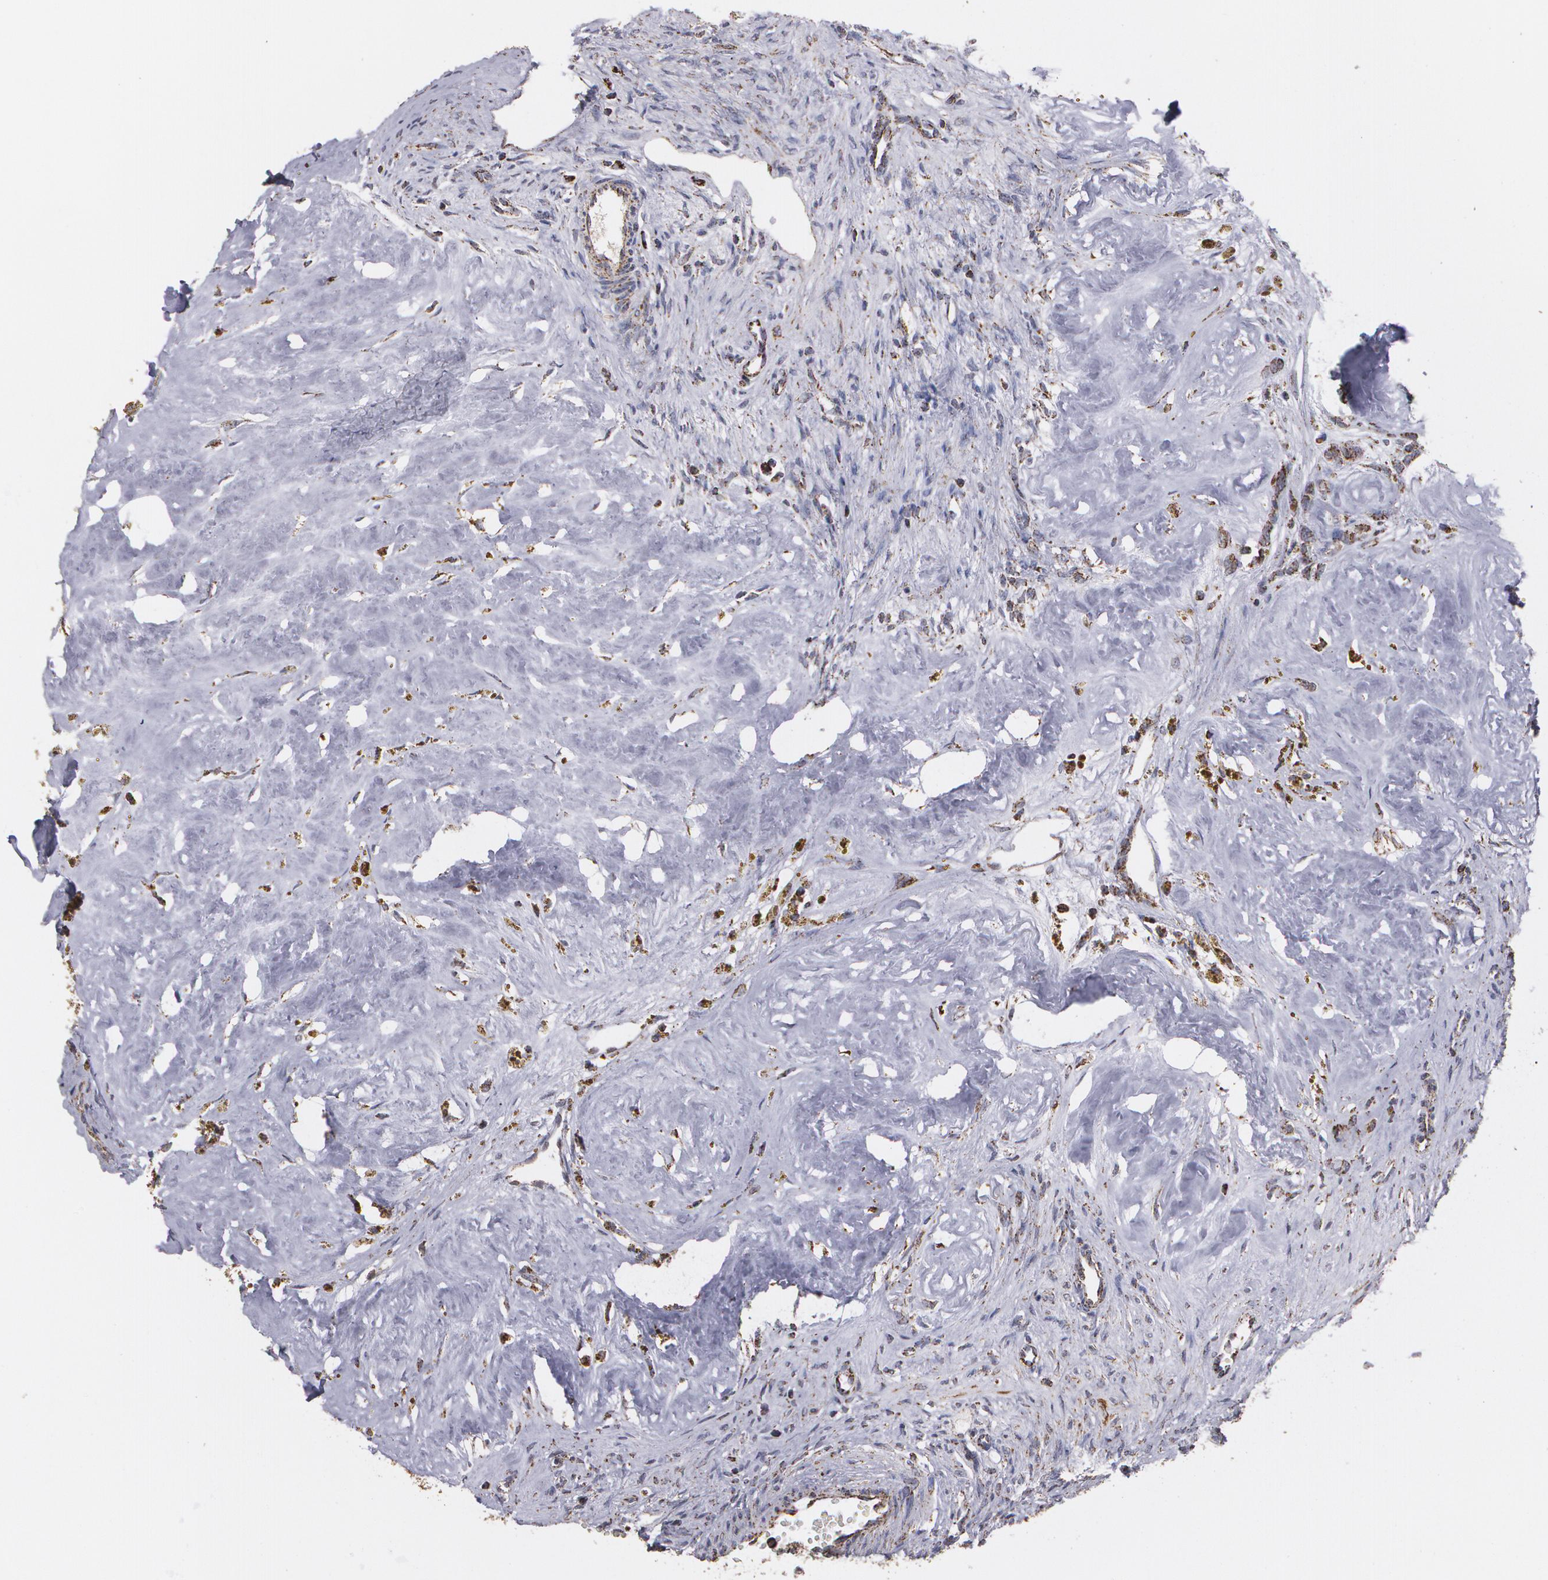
{"staining": {"intensity": "strong", "quantity": ">75%", "location": "cytoplasmic/membranous"}, "tissue": "ovary", "cell_type": "Follicle cells", "image_type": "normal", "snomed": [{"axis": "morphology", "description": "Normal tissue, NOS"}, {"axis": "topography", "description": "Ovary"}], "caption": "A brown stain highlights strong cytoplasmic/membranous expression of a protein in follicle cells of benign human ovary. Nuclei are stained in blue.", "gene": "HSPD1", "patient": {"sex": "female", "age": 33}}